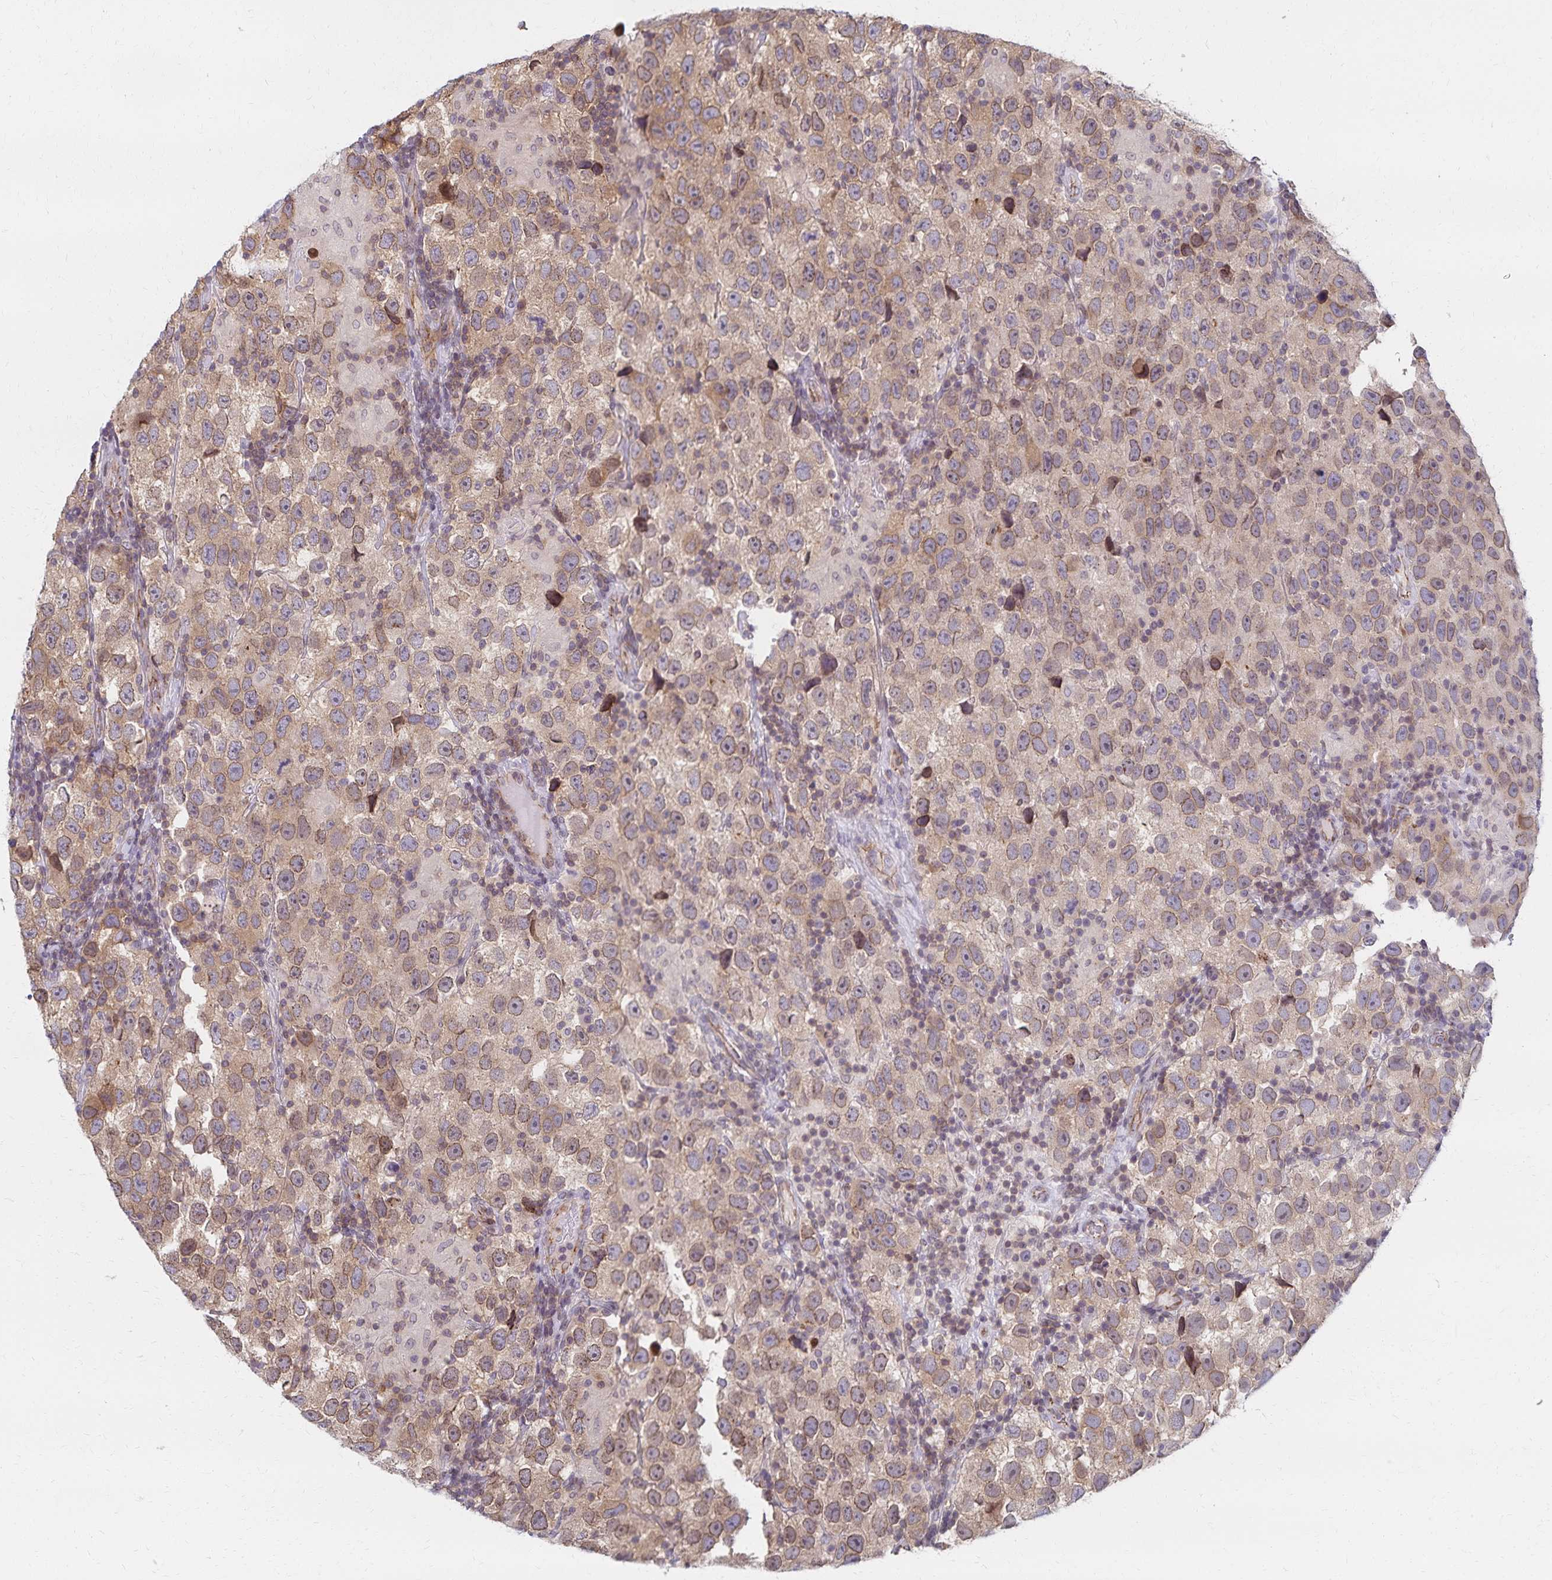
{"staining": {"intensity": "weak", "quantity": ">75%", "location": "cytoplasmic/membranous,nuclear"}, "tissue": "testis cancer", "cell_type": "Tumor cells", "image_type": "cancer", "snomed": [{"axis": "morphology", "description": "Seminoma, NOS"}, {"axis": "topography", "description": "Testis"}], "caption": "About >75% of tumor cells in human testis cancer exhibit weak cytoplasmic/membranous and nuclear protein expression as visualized by brown immunohistochemical staining.", "gene": "RAB9B", "patient": {"sex": "male", "age": 26}}